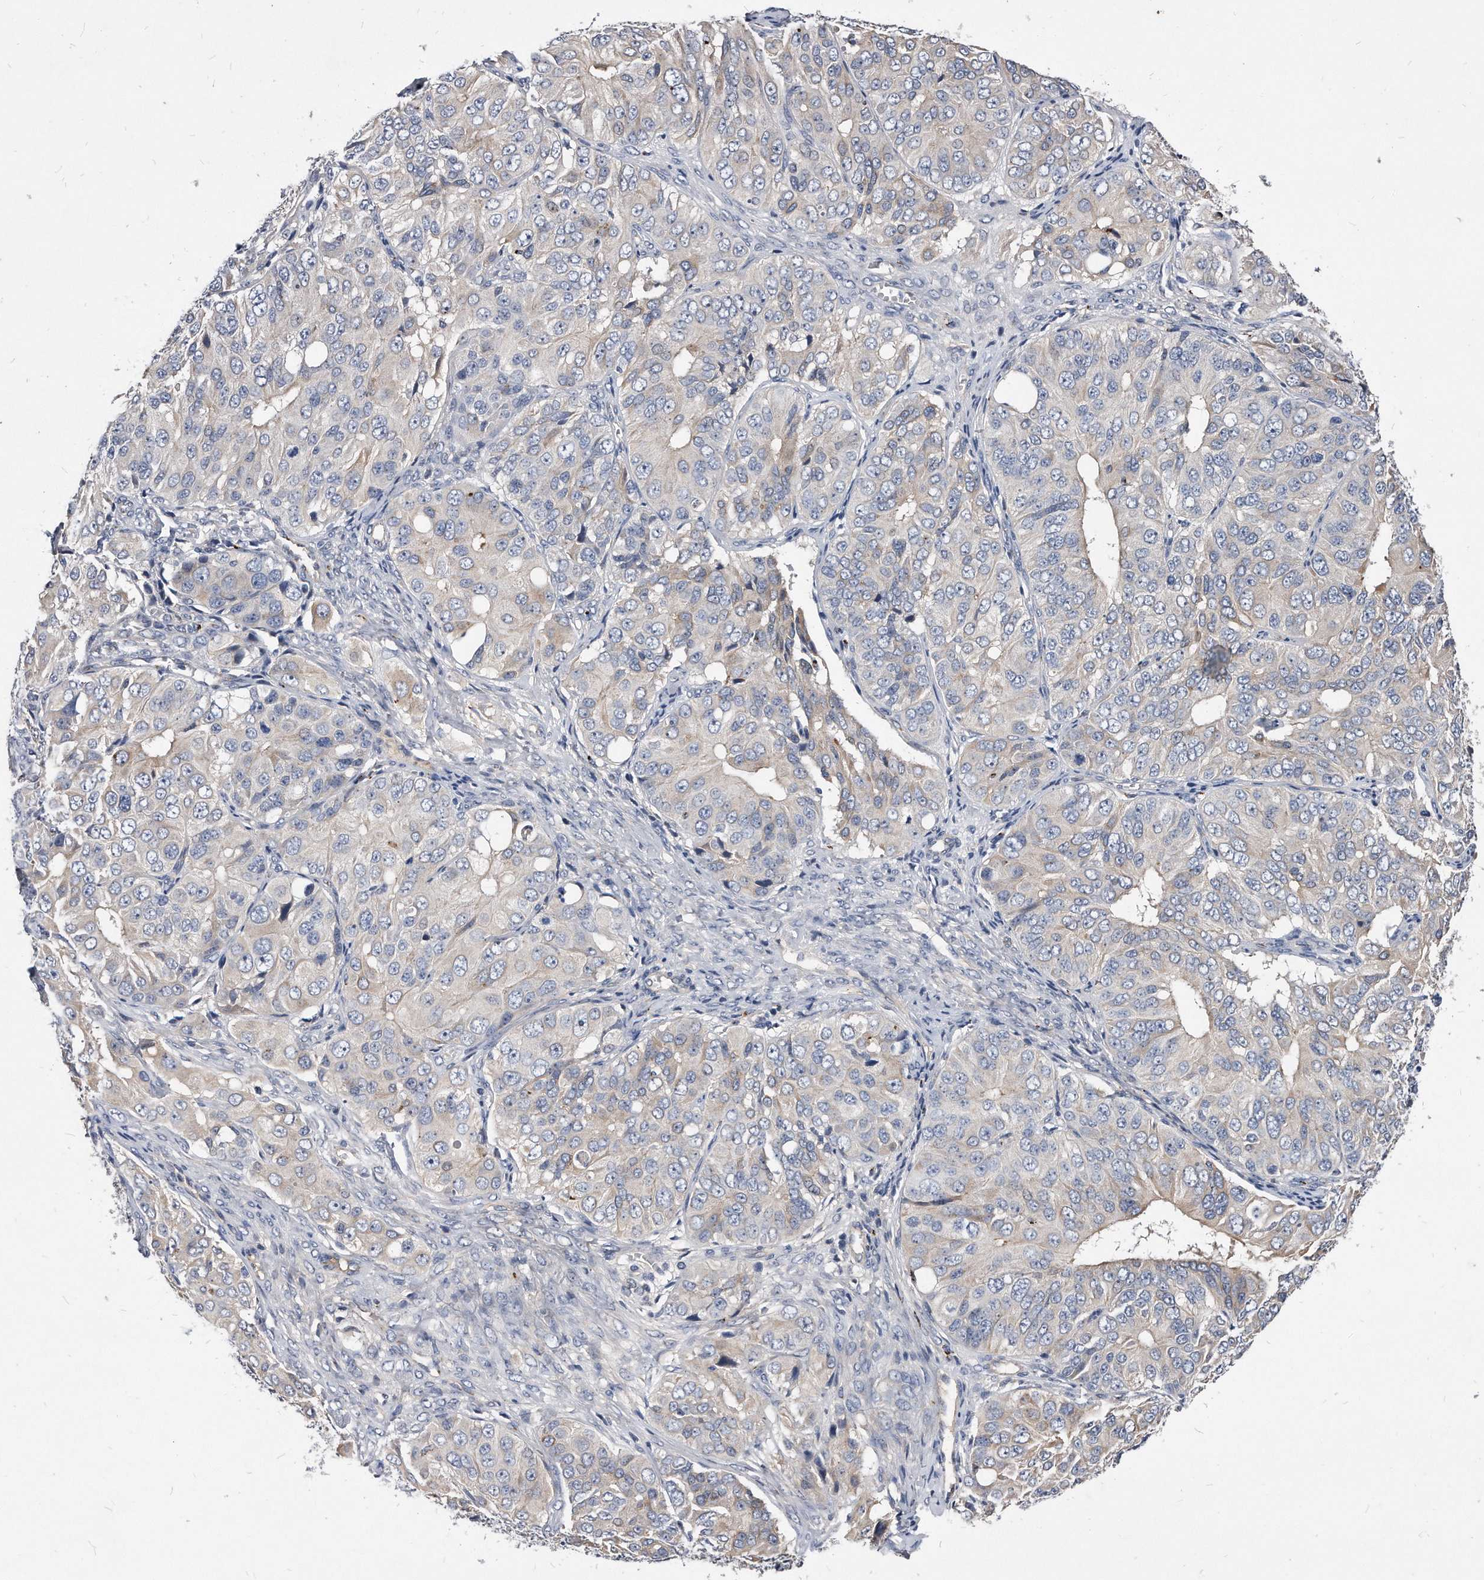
{"staining": {"intensity": "weak", "quantity": "<25%", "location": "cytoplasmic/membranous"}, "tissue": "ovarian cancer", "cell_type": "Tumor cells", "image_type": "cancer", "snomed": [{"axis": "morphology", "description": "Carcinoma, endometroid"}, {"axis": "topography", "description": "Ovary"}], "caption": "This is a micrograph of immunohistochemistry staining of ovarian cancer, which shows no positivity in tumor cells.", "gene": "MGAT4A", "patient": {"sex": "female", "age": 51}}